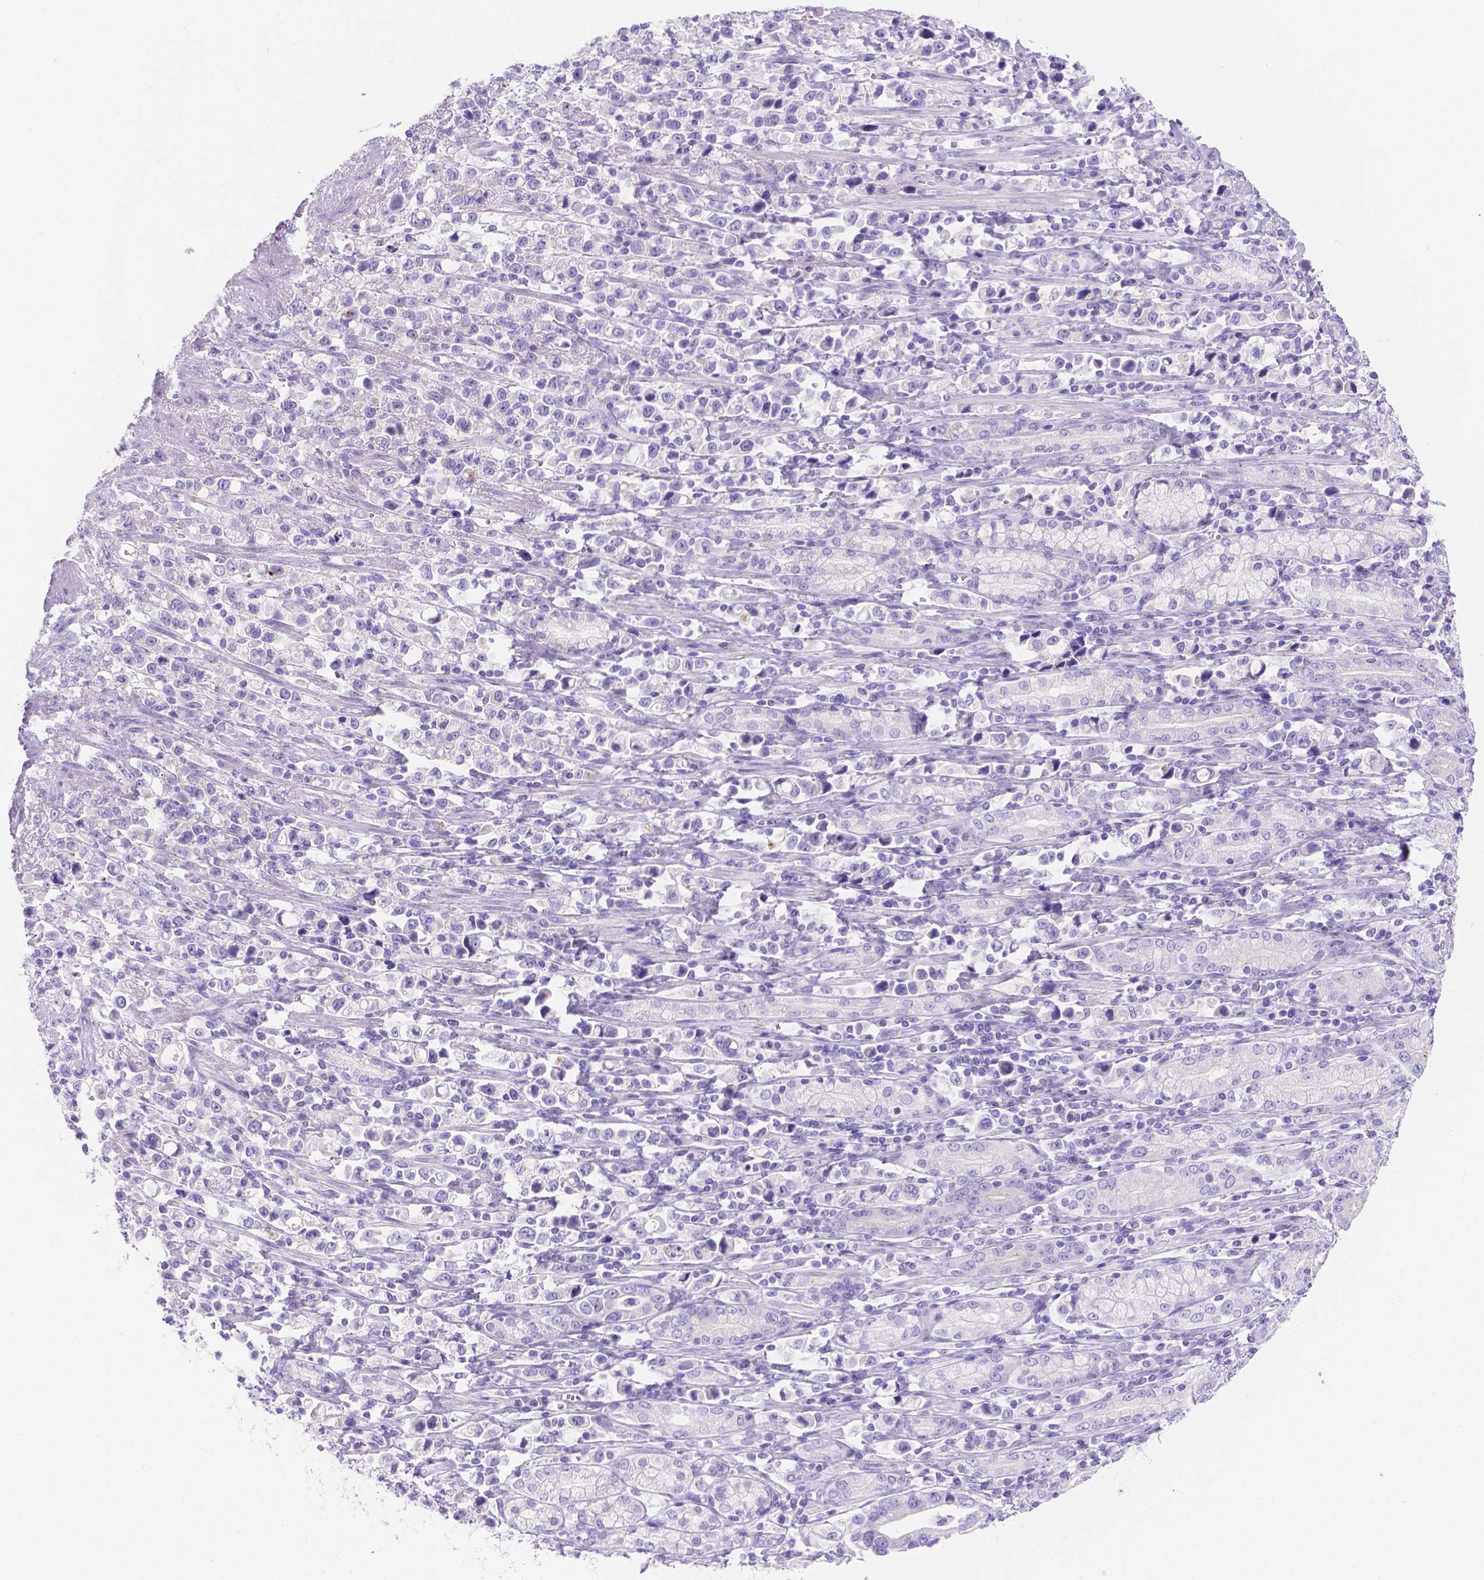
{"staining": {"intensity": "negative", "quantity": "none", "location": "none"}, "tissue": "stomach cancer", "cell_type": "Tumor cells", "image_type": "cancer", "snomed": [{"axis": "morphology", "description": "Adenocarcinoma, NOS"}, {"axis": "topography", "description": "Stomach"}], "caption": "DAB (3,3'-diaminobenzidine) immunohistochemical staining of stomach cancer displays no significant positivity in tumor cells.", "gene": "MLN", "patient": {"sex": "male", "age": 63}}